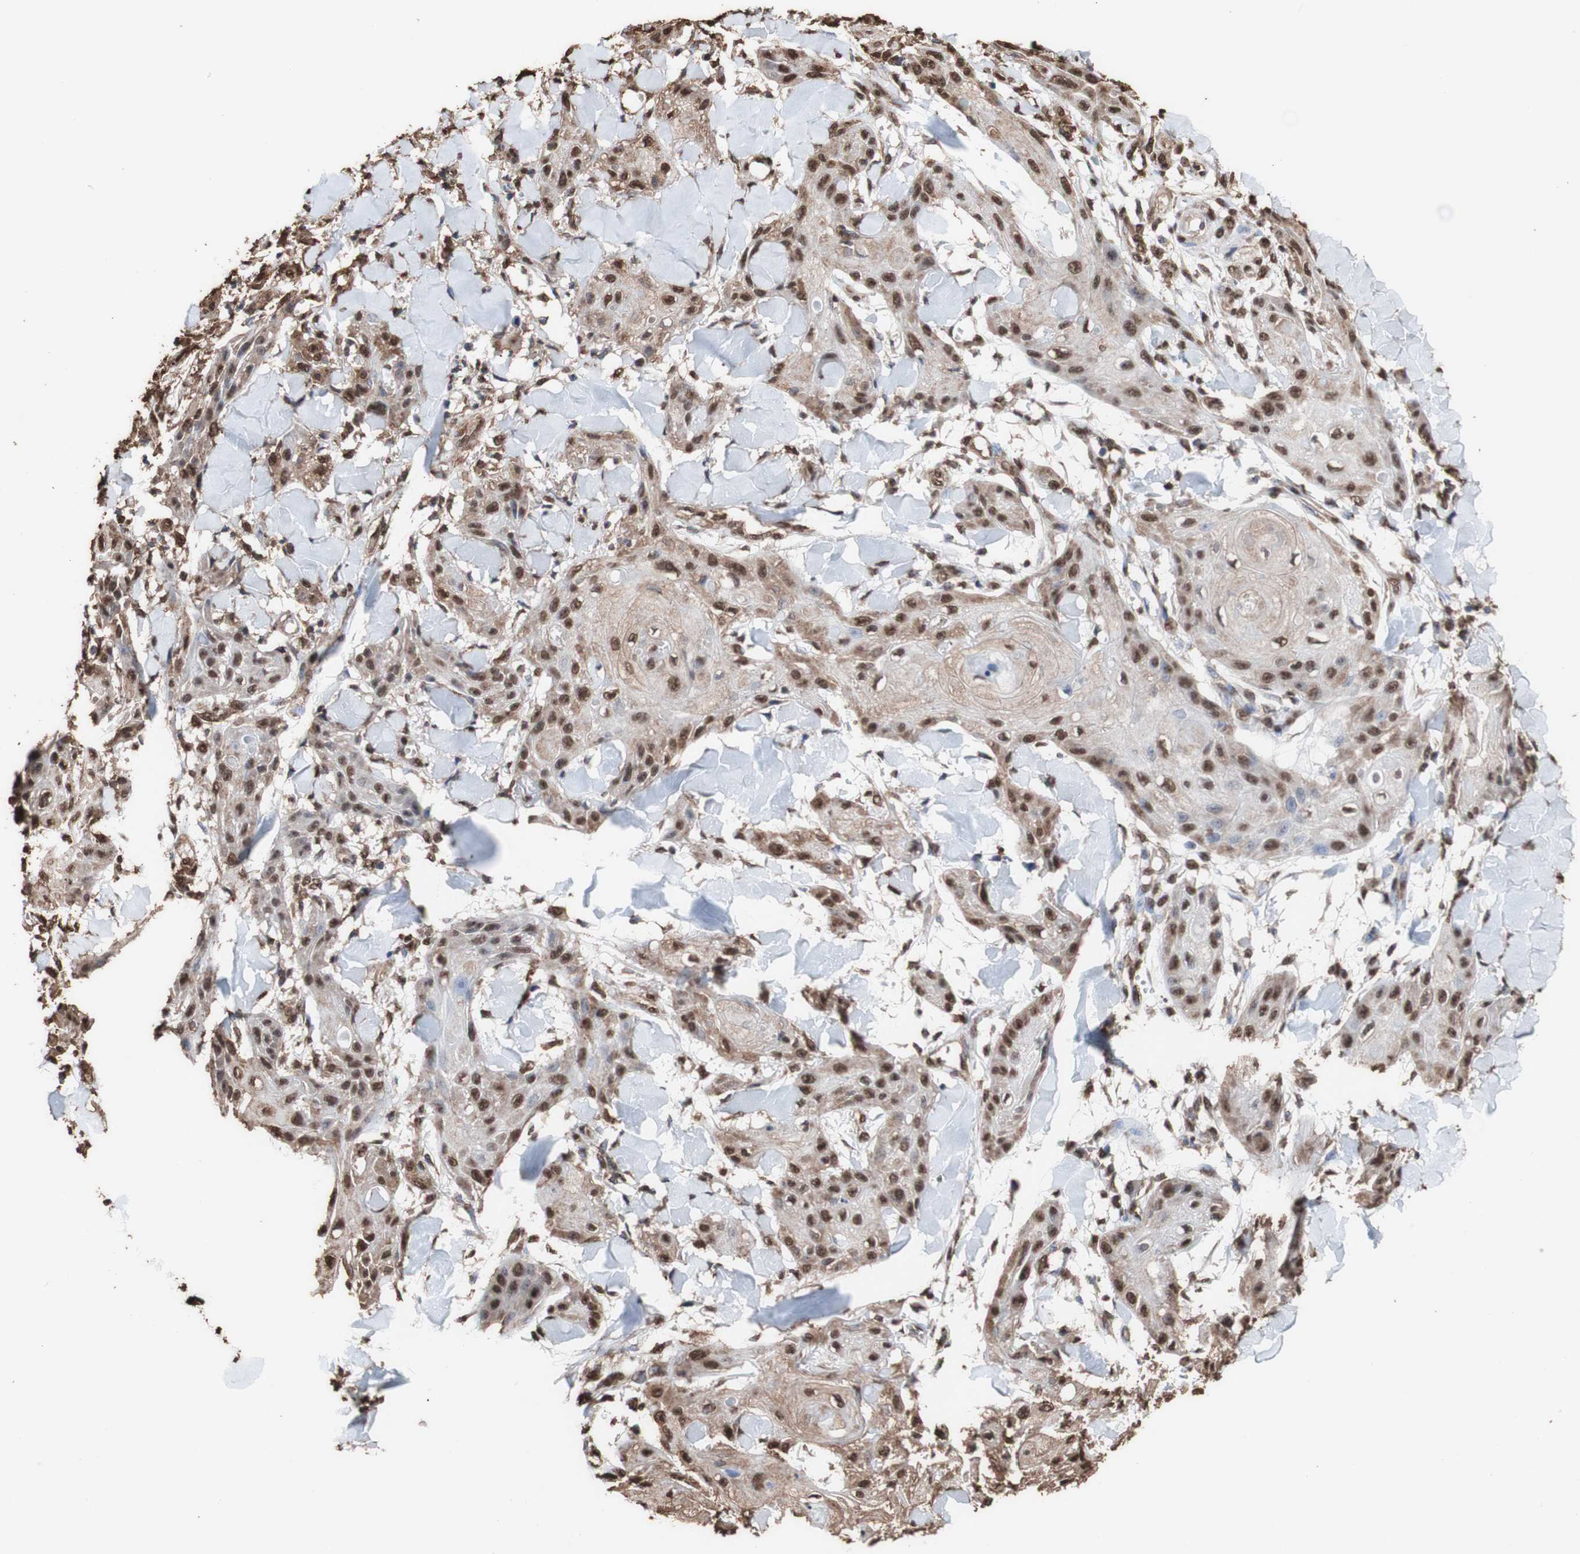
{"staining": {"intensity": "strong", "quantity": ">75%", "location": "cytoplasmic/membranous,nuclear"}, "tissue": "skin cancer", "cell_type": "Tumor cells", "image_type": "cancer", "snomed": [{"axis": "morphology", "description": "Squamous cell carcinoma, NOS"}, {"axis": "topography", "description": "Skin"}], "caption": "Skin cancer (squamous cell carcinoma) stained with immunohistochemistry (IHC) shows strong cytoplasmic/membranous and nuclear positivity in approximately >75% of tumor cells. Ihc stains the protein in brown and the nuclei are stained blue.", "gene": "PIDD1", "patient": {"sex": "male", "age": 74}}